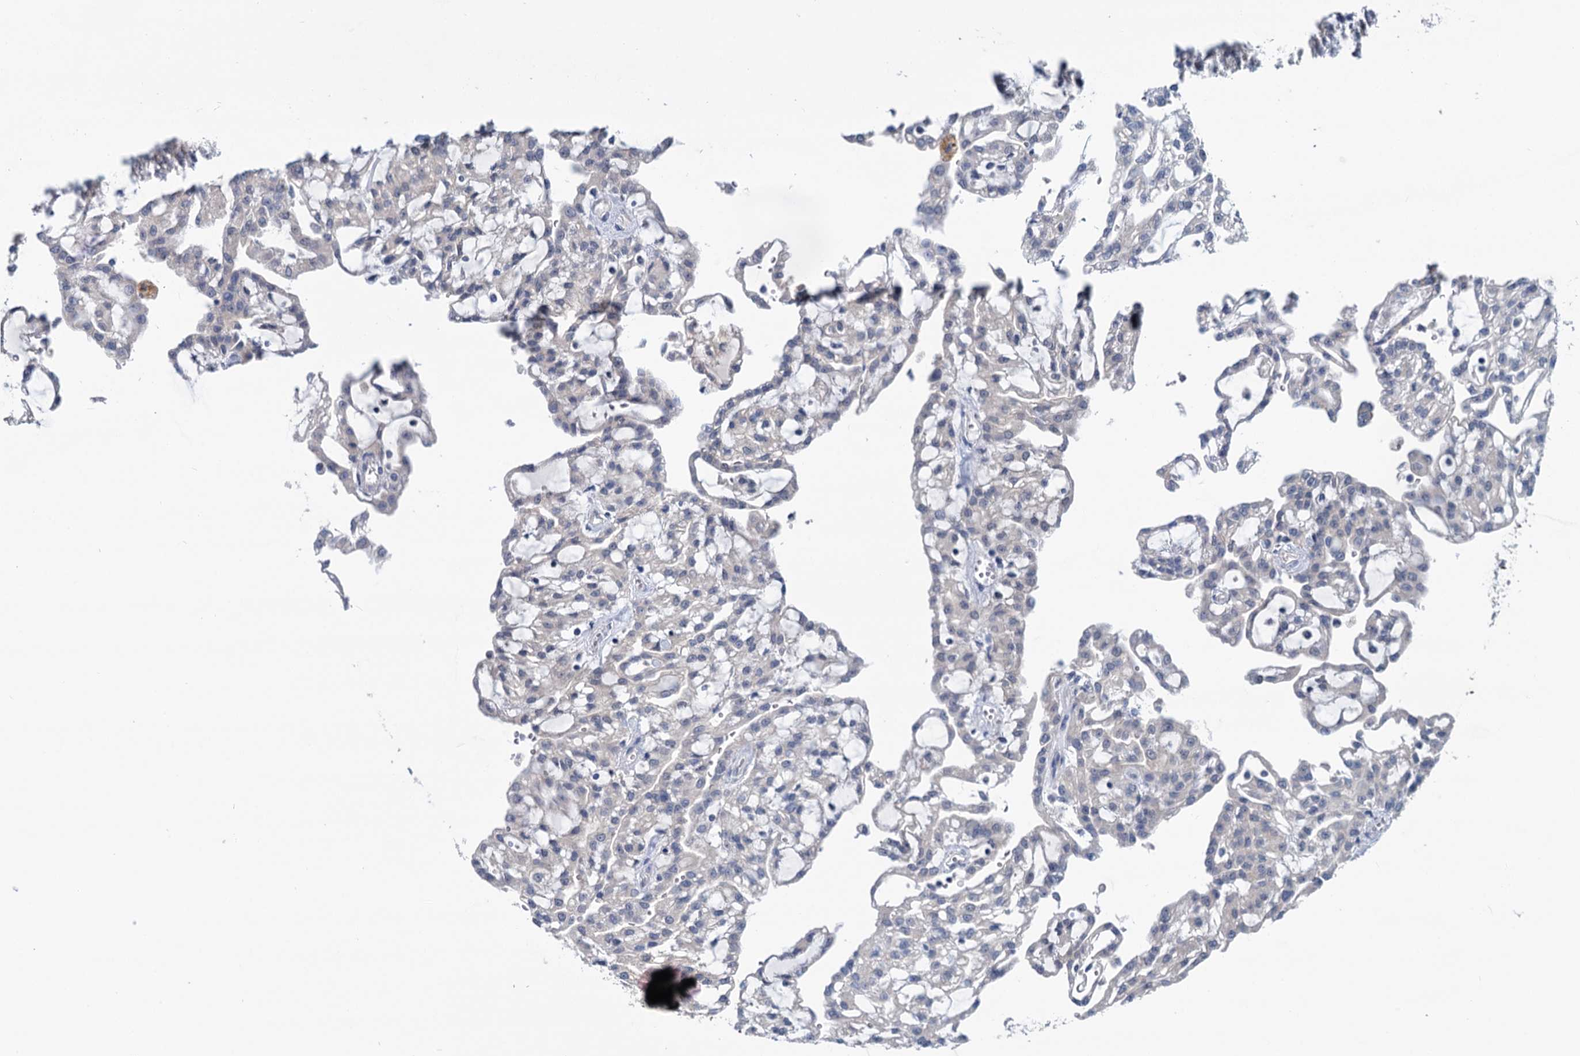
{"staining": {"intensity": "negative", "quantity": "none", "location": "none"}, "tissue": "renal cancer", "cell_type": "Tumor cells", "image_type": "cancer", "snomed": [{"axis": "morphology", "description": "Adenocarcinoma, NOS"}, {"axis": "topography", "description": "Kidney"}], "caption": "Immunohistochemistry micrograph of neoplastic tissue: human renal adenocarcinoma stained with DAB (3,3'-diaminobenzidine) demonstrates no significant protein positivity in tumor cells.", "gene": "ANKRD42", "patient": {"sex": "male", "age": 63}}